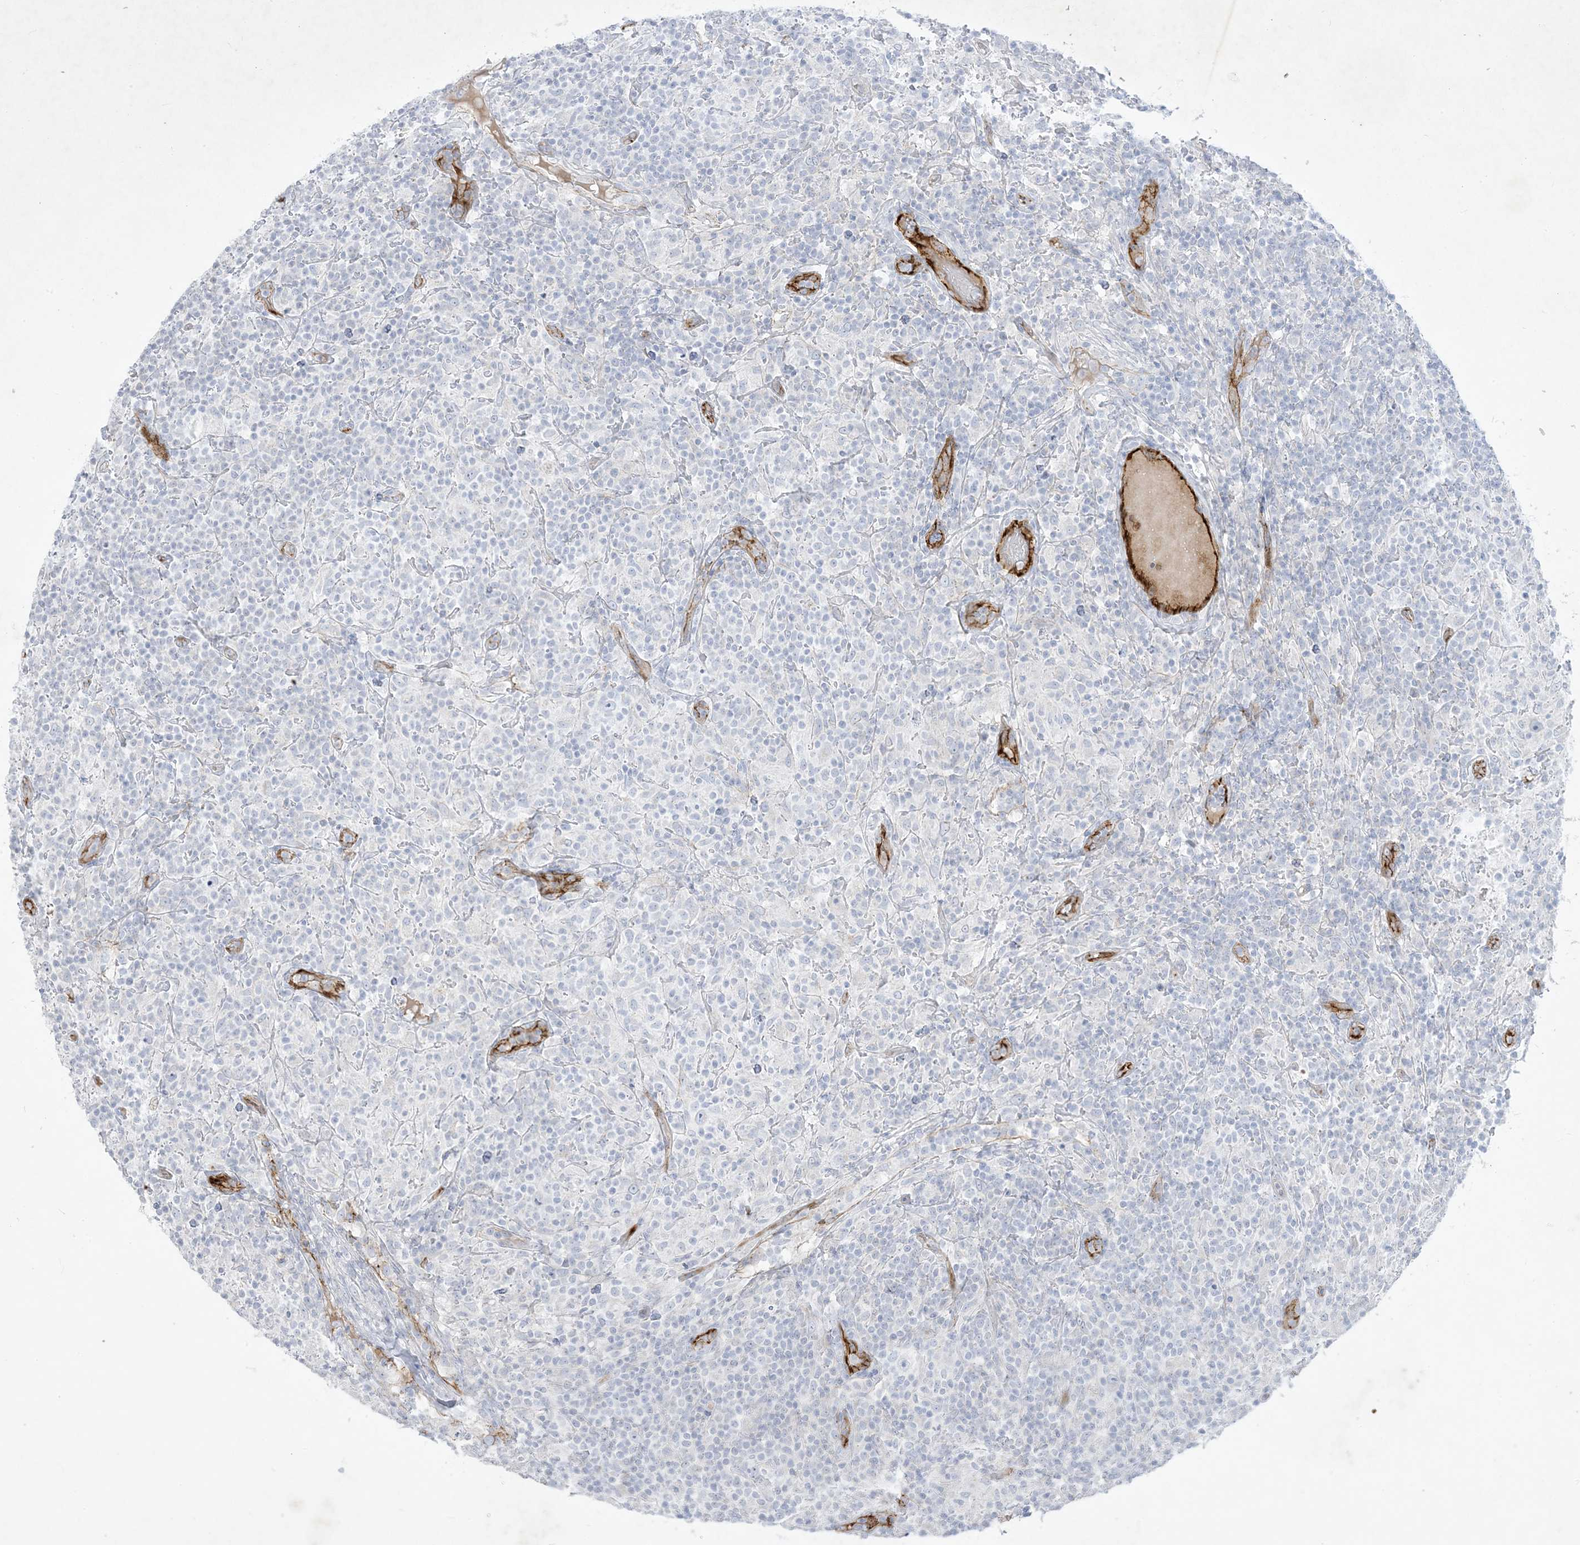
{"staining": {"intensity": "negative", "quantity": "none", "location": "none"}, "tissue": "lymphoma", "cell_type": "Tumor cells", "image_type": "cancer", "snomed": [{"axis": "morphology", "description": "Hodgkin's disease, NOS"}, {"axis": "topography", "description": "Lymph node"}], "caption": "Immunohistochemistry (IHC) micrograph of neoplastic tissue: Hodgkin's disease stained with DAB demonstrates no significant protein expression in tumor cells.", "gene": "B3GNT7", "patient": {"sex": "male", "age": 70}}